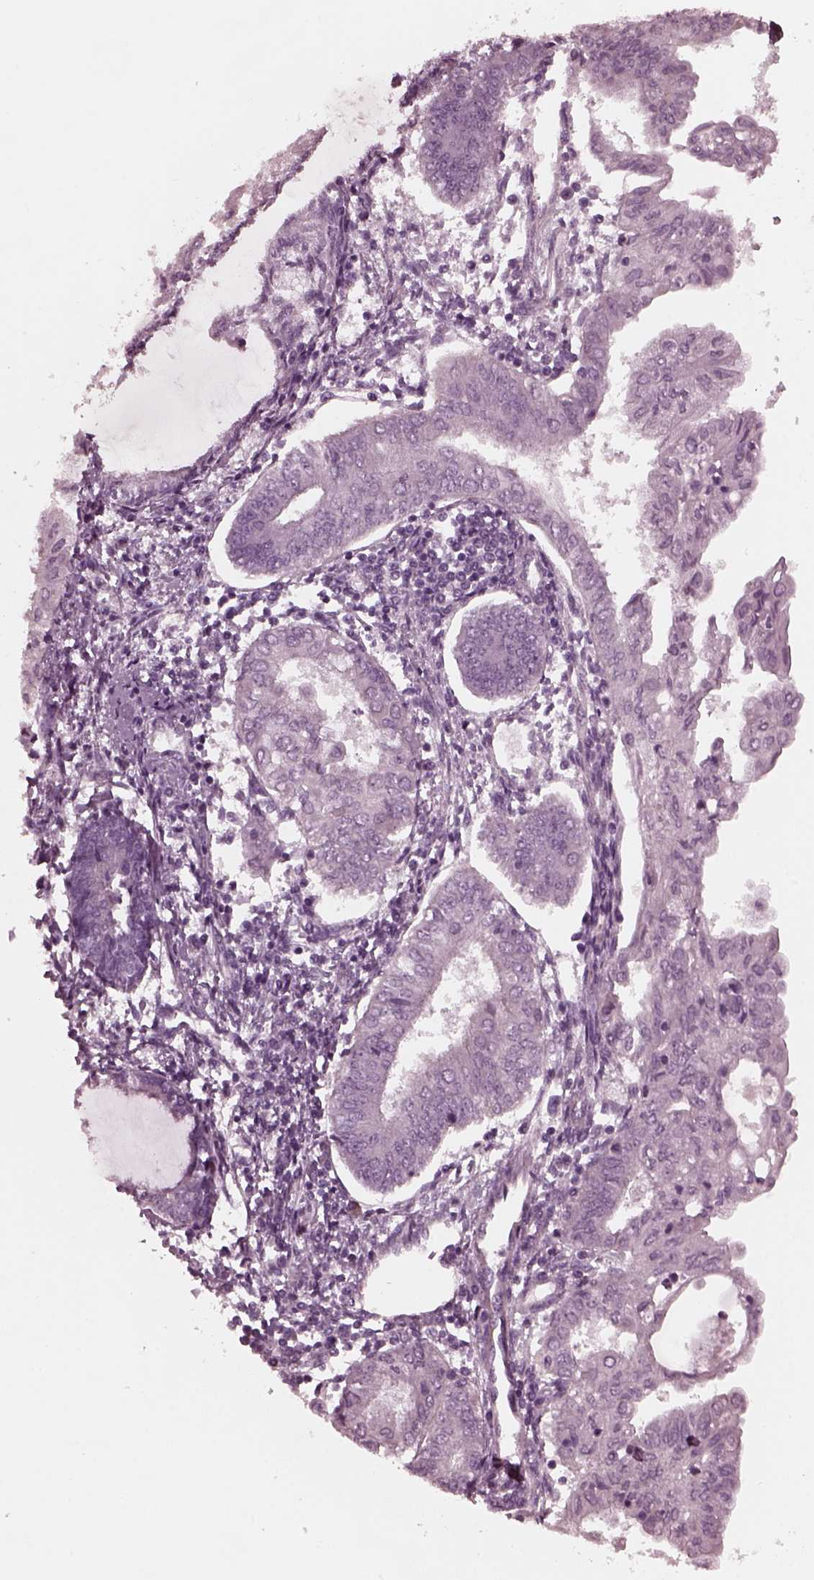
{"staining": {"intensity": "negative", "quantity": "none", "location": "none"}, "tissue": "endometrial cancer", "cell_type": "Tumor cells", "image_type": "cancer", "snomed": [{"axis": "morphology", "description": "Adenocarcinoma, NOS"}, {"axis": "topography", "description": "Endometrium"}], "caption": "Immunohistochemical staining of human endometrial cancer (adenocarcinoma) reveals no significant staining in tumor cells.", "gene": "KIF6", "patient": {"sex": "female", "age": 68}}